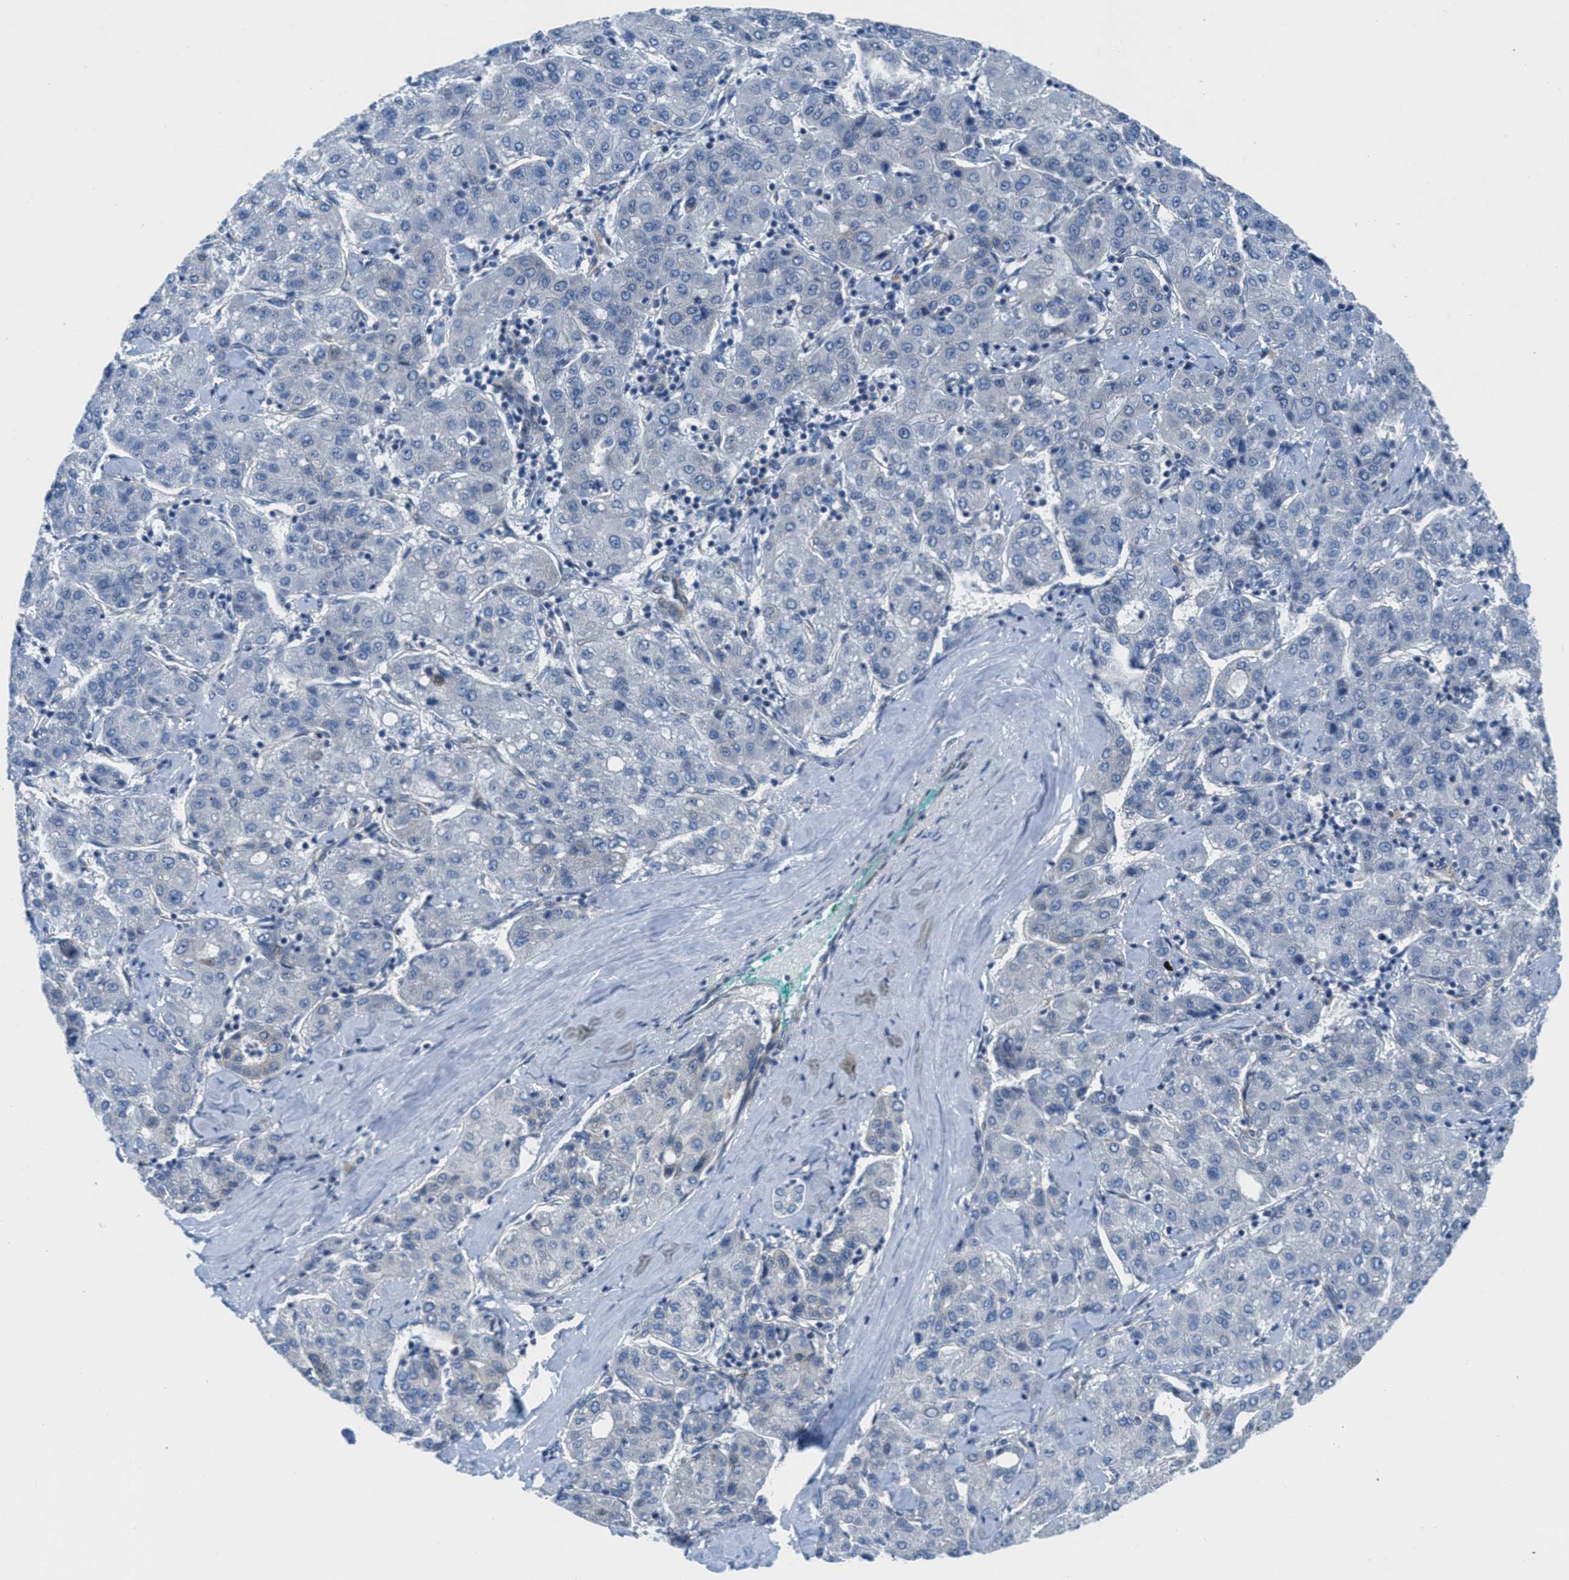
{"staining": {"intensity": "negative", "quantity": "none", "location": "none"}, "tissue": "liver cancer", "cell_type": "Tumor cells", "image_type": "cancer", "snomed": [{"axis": "morphology", "description": "Carcinoma, Hepatocellular, NOS"}, {"axis": "topography", "description": "Liver"}], "caption": "Immunohistochemical staining of human hepatocellular carcinoma (liver) displays no significant positivity in tumor cells.", "gene": "MAPRE2", "patient": {"sex": "male", "age": 65}}